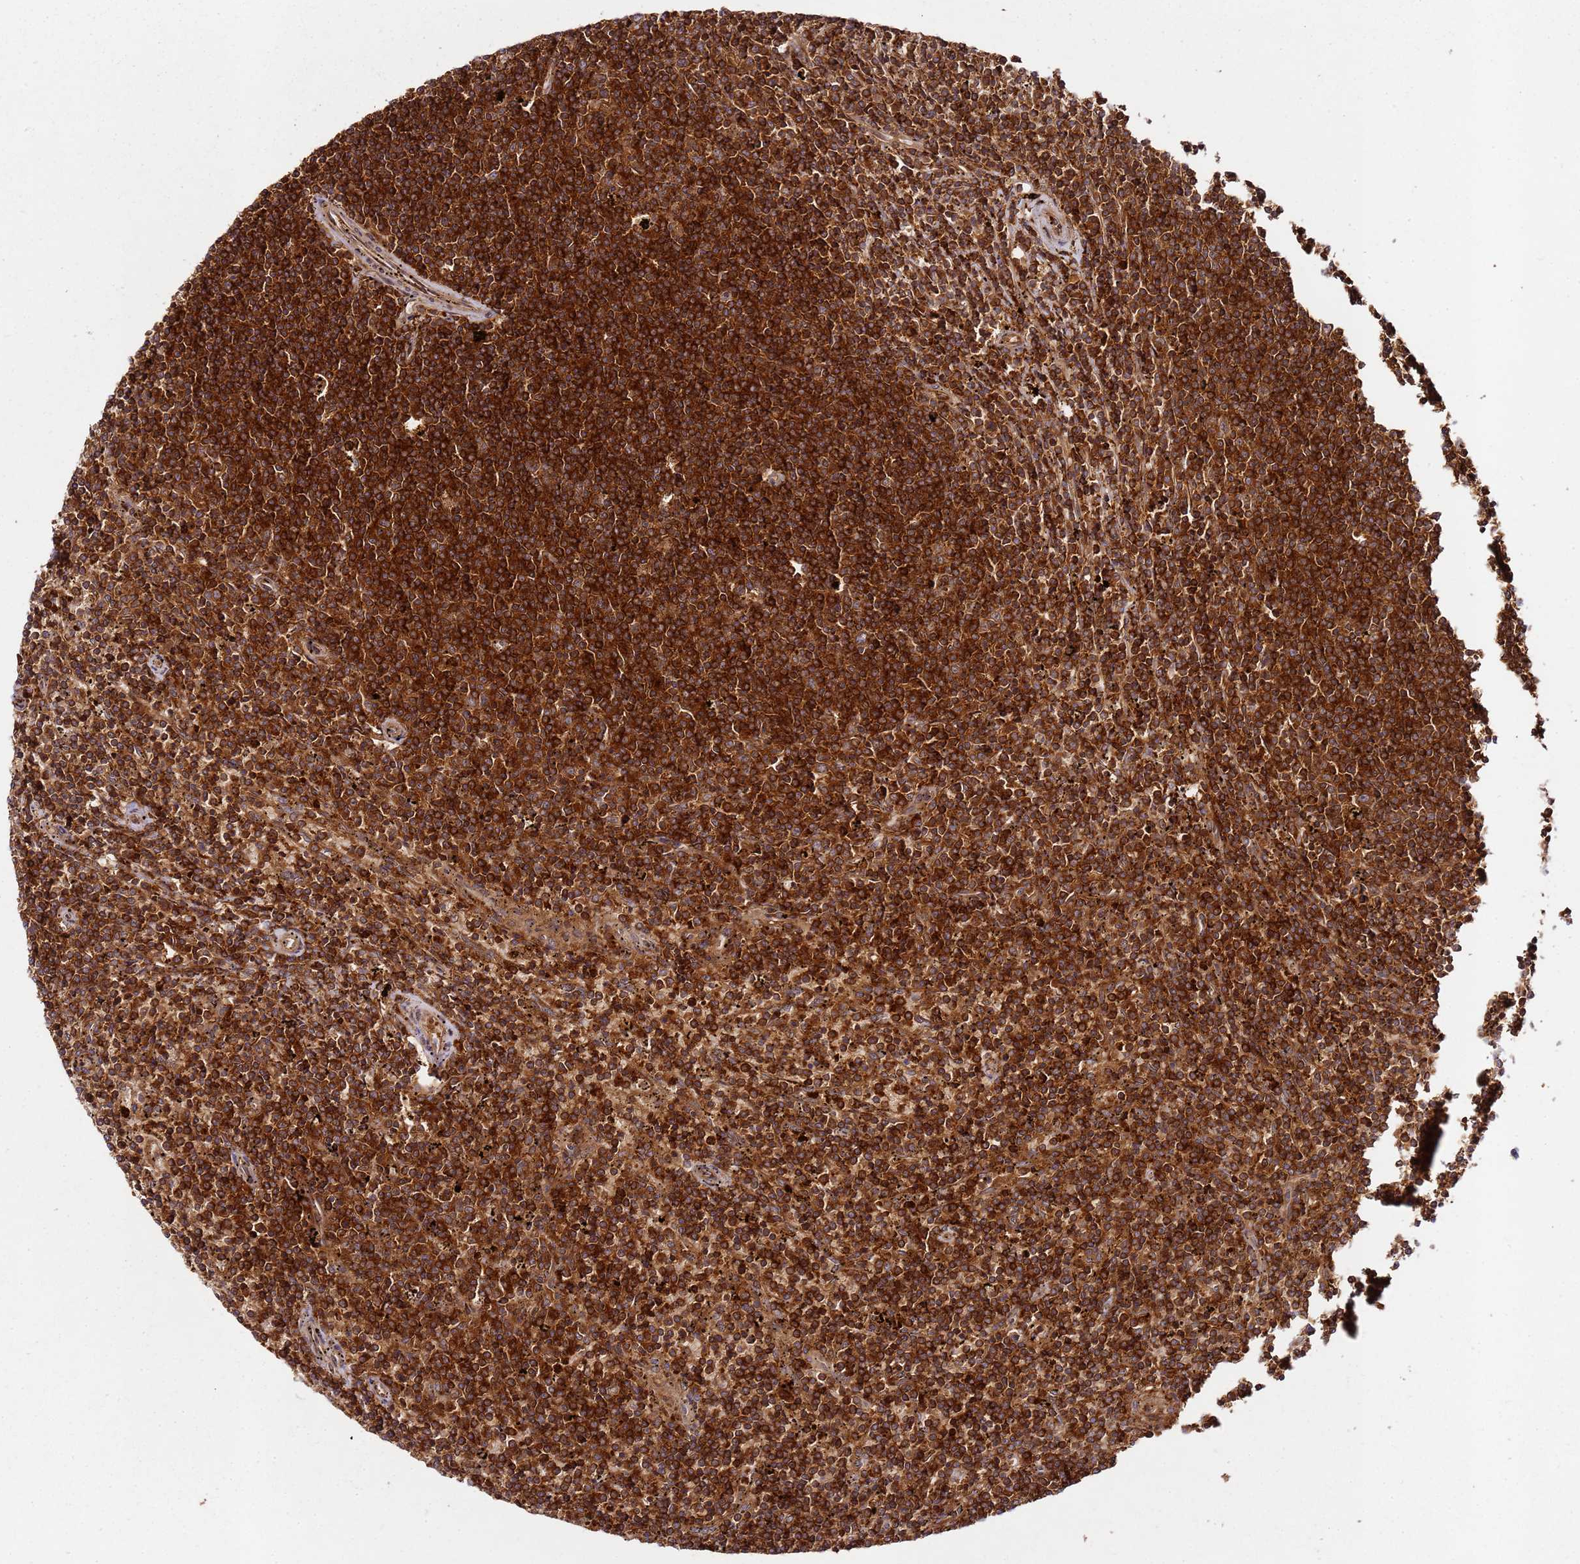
{"staining": {"intensity": "strong", "quantity": ">75%", "location": "cytoplasmic/membranous"}, "tissue": "lymphoma", "cell_type": "Tumor cells", "image_type": "cancer", "snomed": [{"axis": "morphology", "description": "Malignant lymphoma, non-Hodgkin's type, Low grade"}, {"axis": "topography", "description": "Spleen"}], "caption": "Lymphoma stained for a protein reveals strong cytoplasmic/membranous positivity in tumor cells. The protein is stained brown, and the nuclei are stained in blue (DAB IHC with brightfield microscopy, high magnification).", "gene": "PRMT7", "patient": {"sex": "female", "age": 50}}